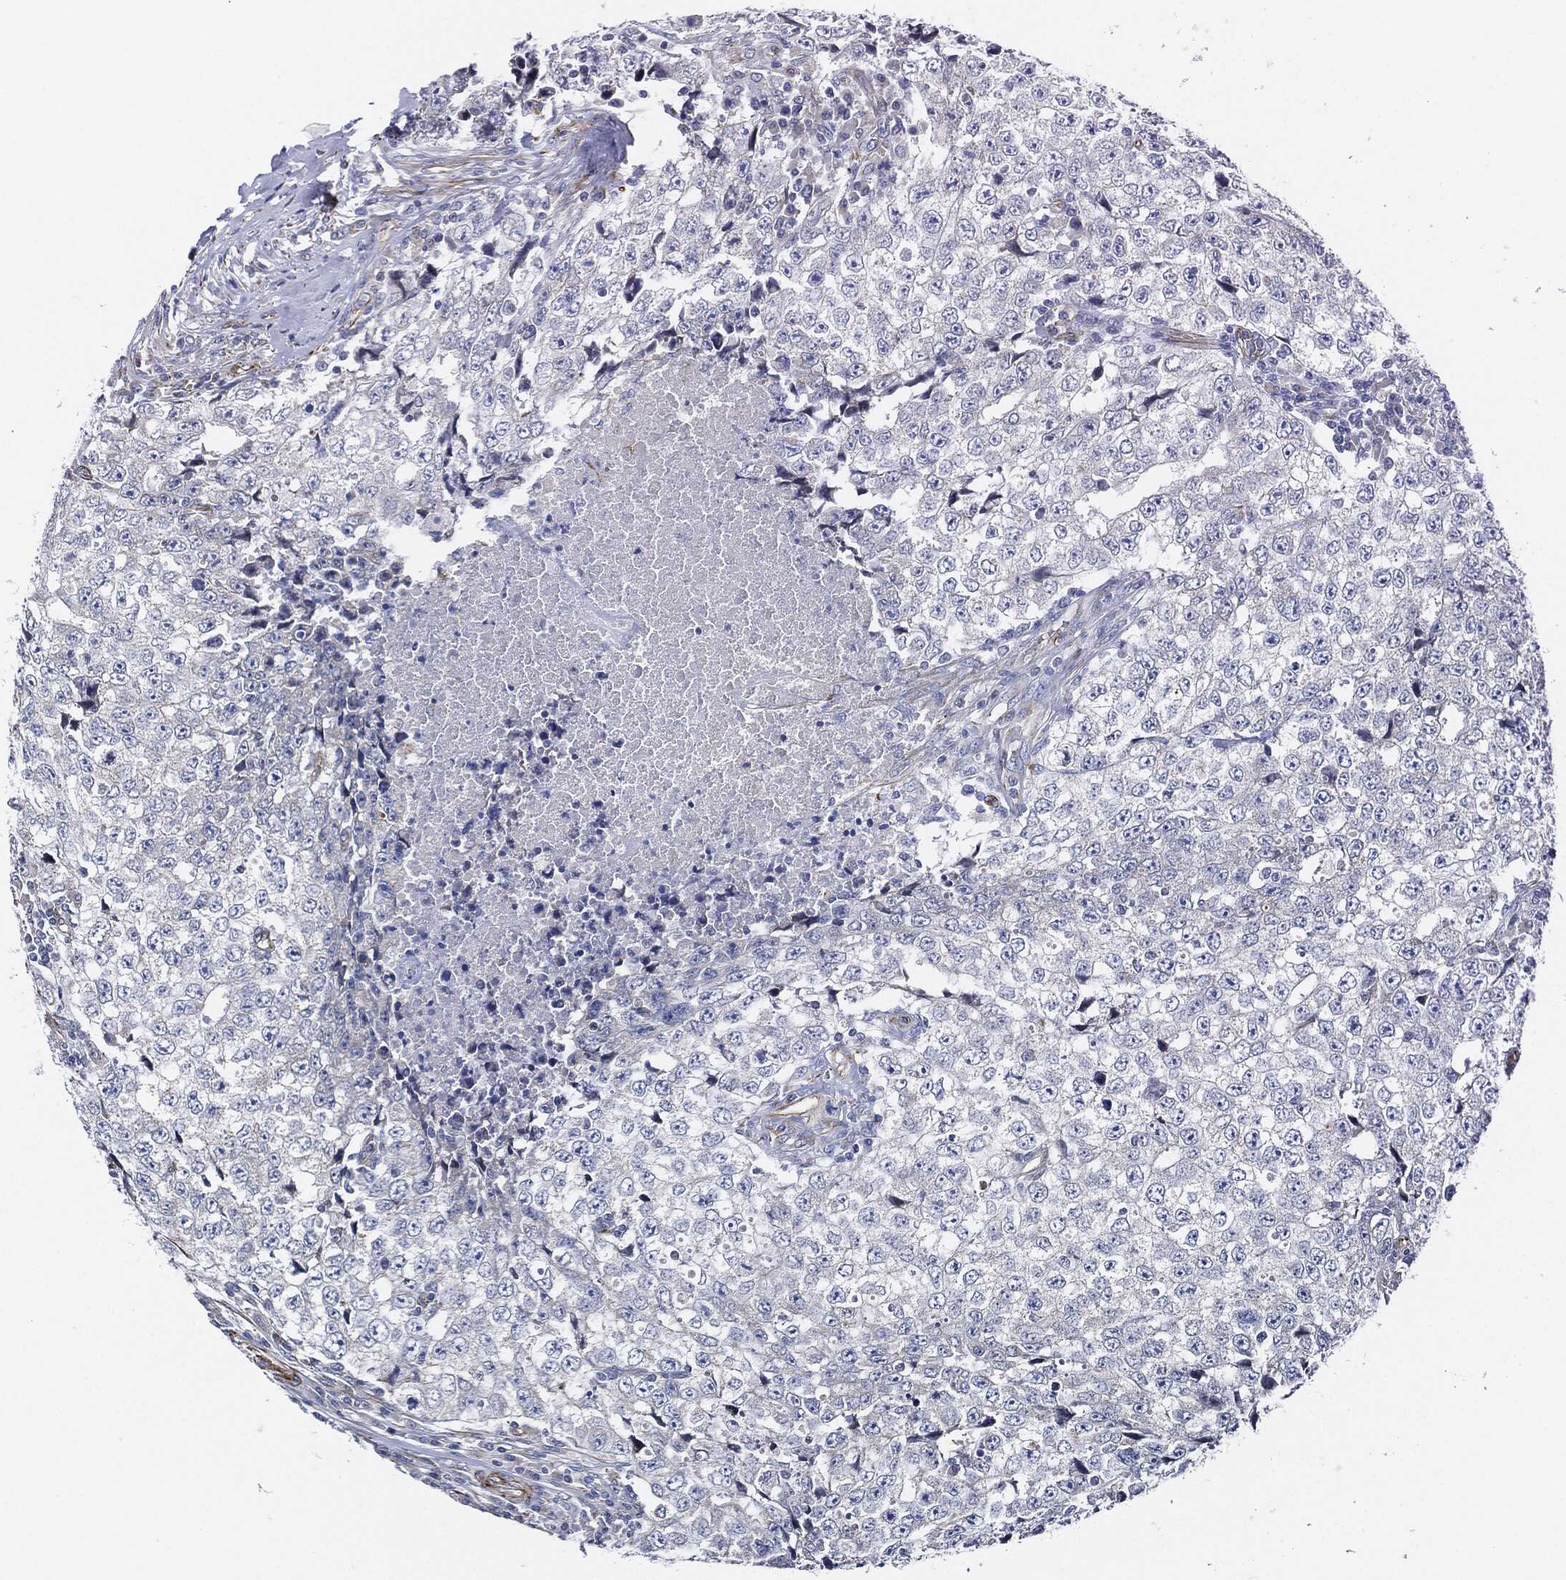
{"staining": {"intensity": "negative", "quantity": "none", "location": "none"}, "tissue": "testis cancer", "cell_type": "Tumor cells", "image_type": "cancer", "snomed": [{"axis": "morphology", "description": "Necrosis, NOS"}, {"axis": "morphology", "description": "Carcinoma, Embryonal, NOS"}, {"axis": "topography", "description": "Testis"}], "caption": "There is no significant staining in tumor cells of testis embryonal carcinoma.", "gene": "THSD1", "patient": {"sex": "male", "age": 19}}